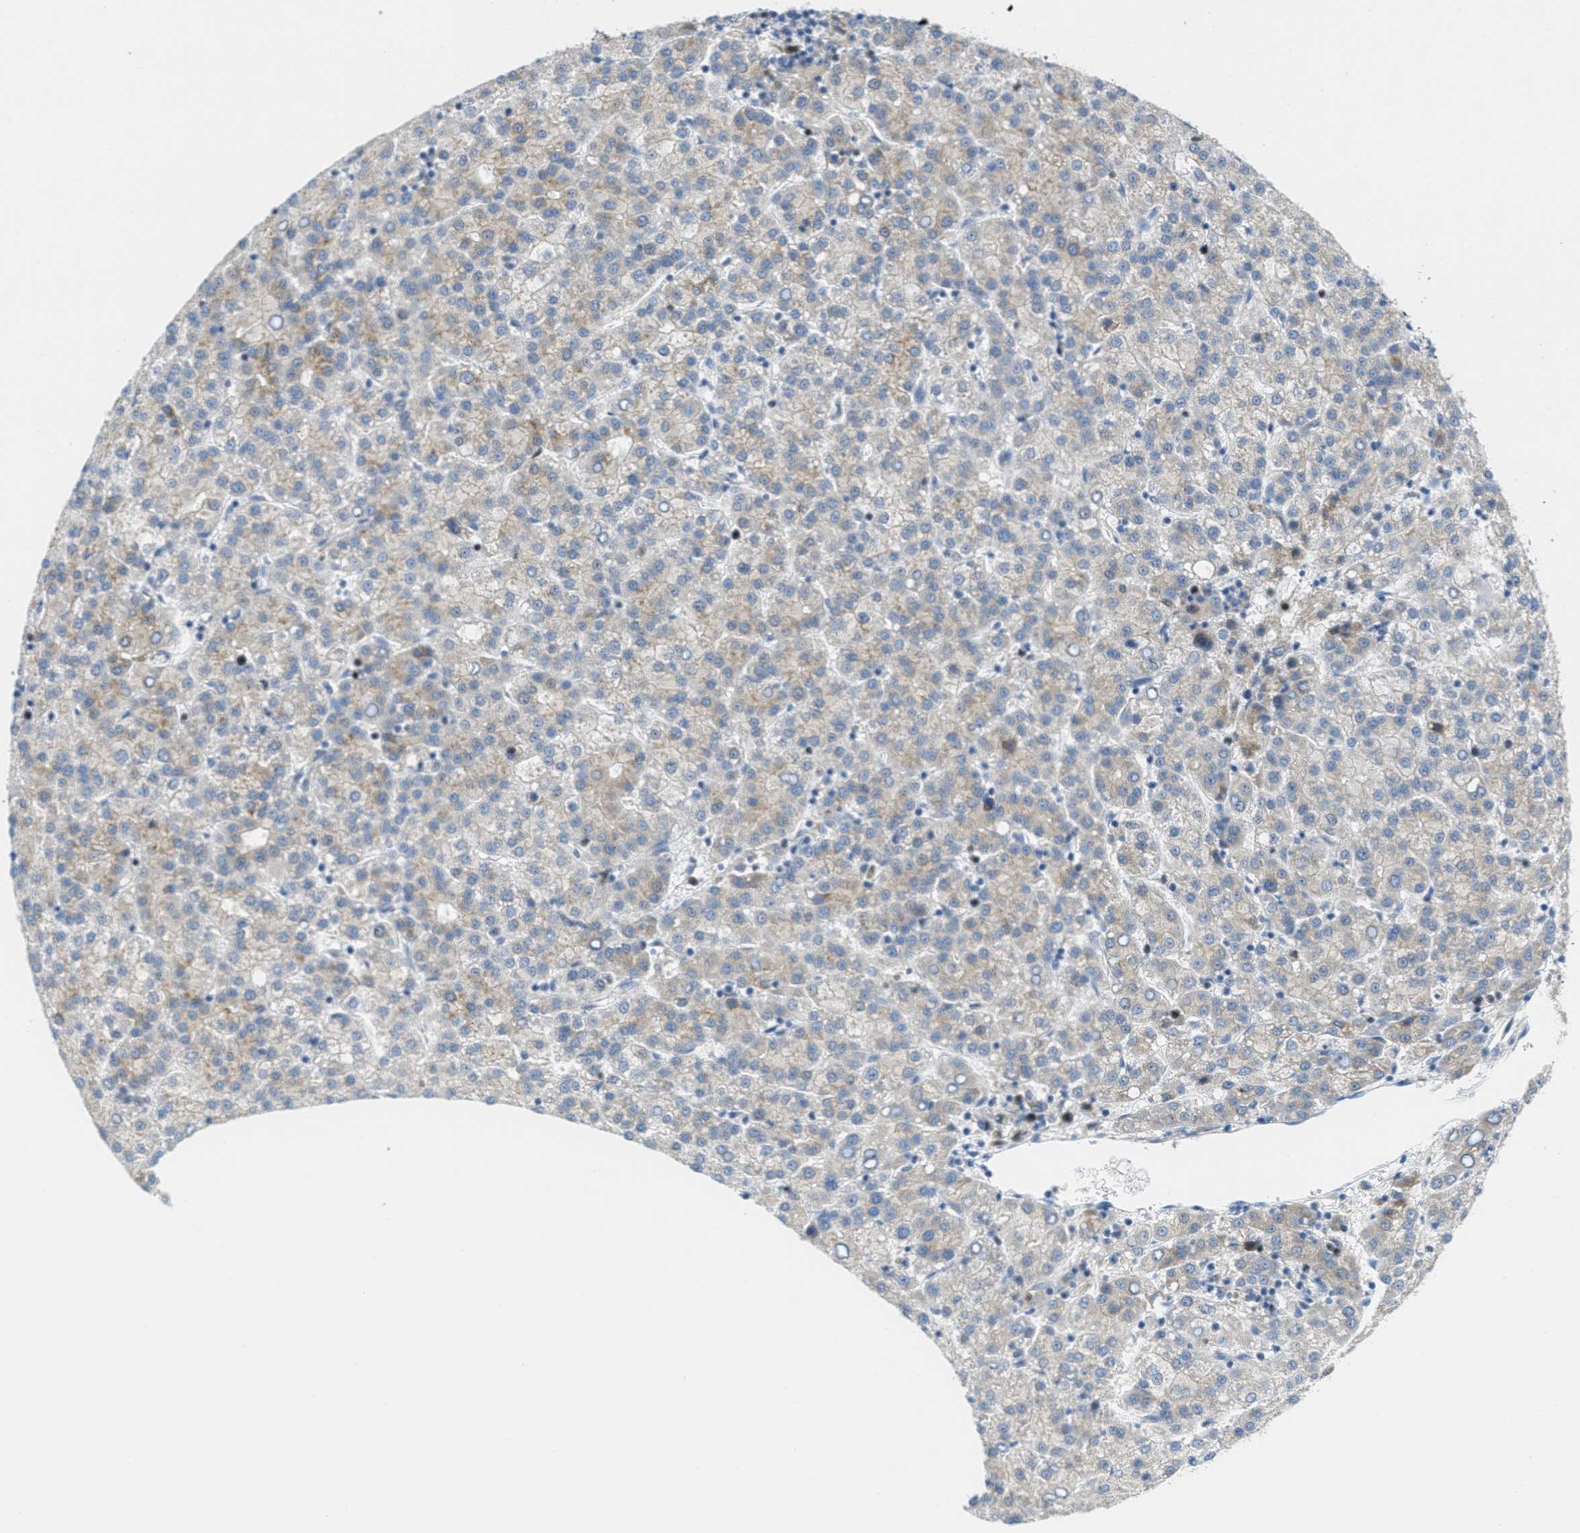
{"staining": {"intensity": "weak", "quantity": ">75%", "location": "cytoplasmic/membranous"}, "tissue": "liver cancer", "cell_type": "Tumor cells", "image_type": "cancer", "snomed": [{"axis": "morphology", "description": "Carcinoma, Hepatocellular, NOS"}, {"axis": "topography", "description": "Liver"}], "caption": "Liver hepatocellular carcinoma was stained to show a protein in brown. There is low levels of weak cytoplasmic/membranous expression in about >75% of tumor cells. The staining was performed using DAB (3,3'-diaminobenzidine), with brown indicating positive protein expression. Nuclei are stained blue with hematoxylin.", "gene": "ORC6", "patient": {"sex": "female", "age": 58}}